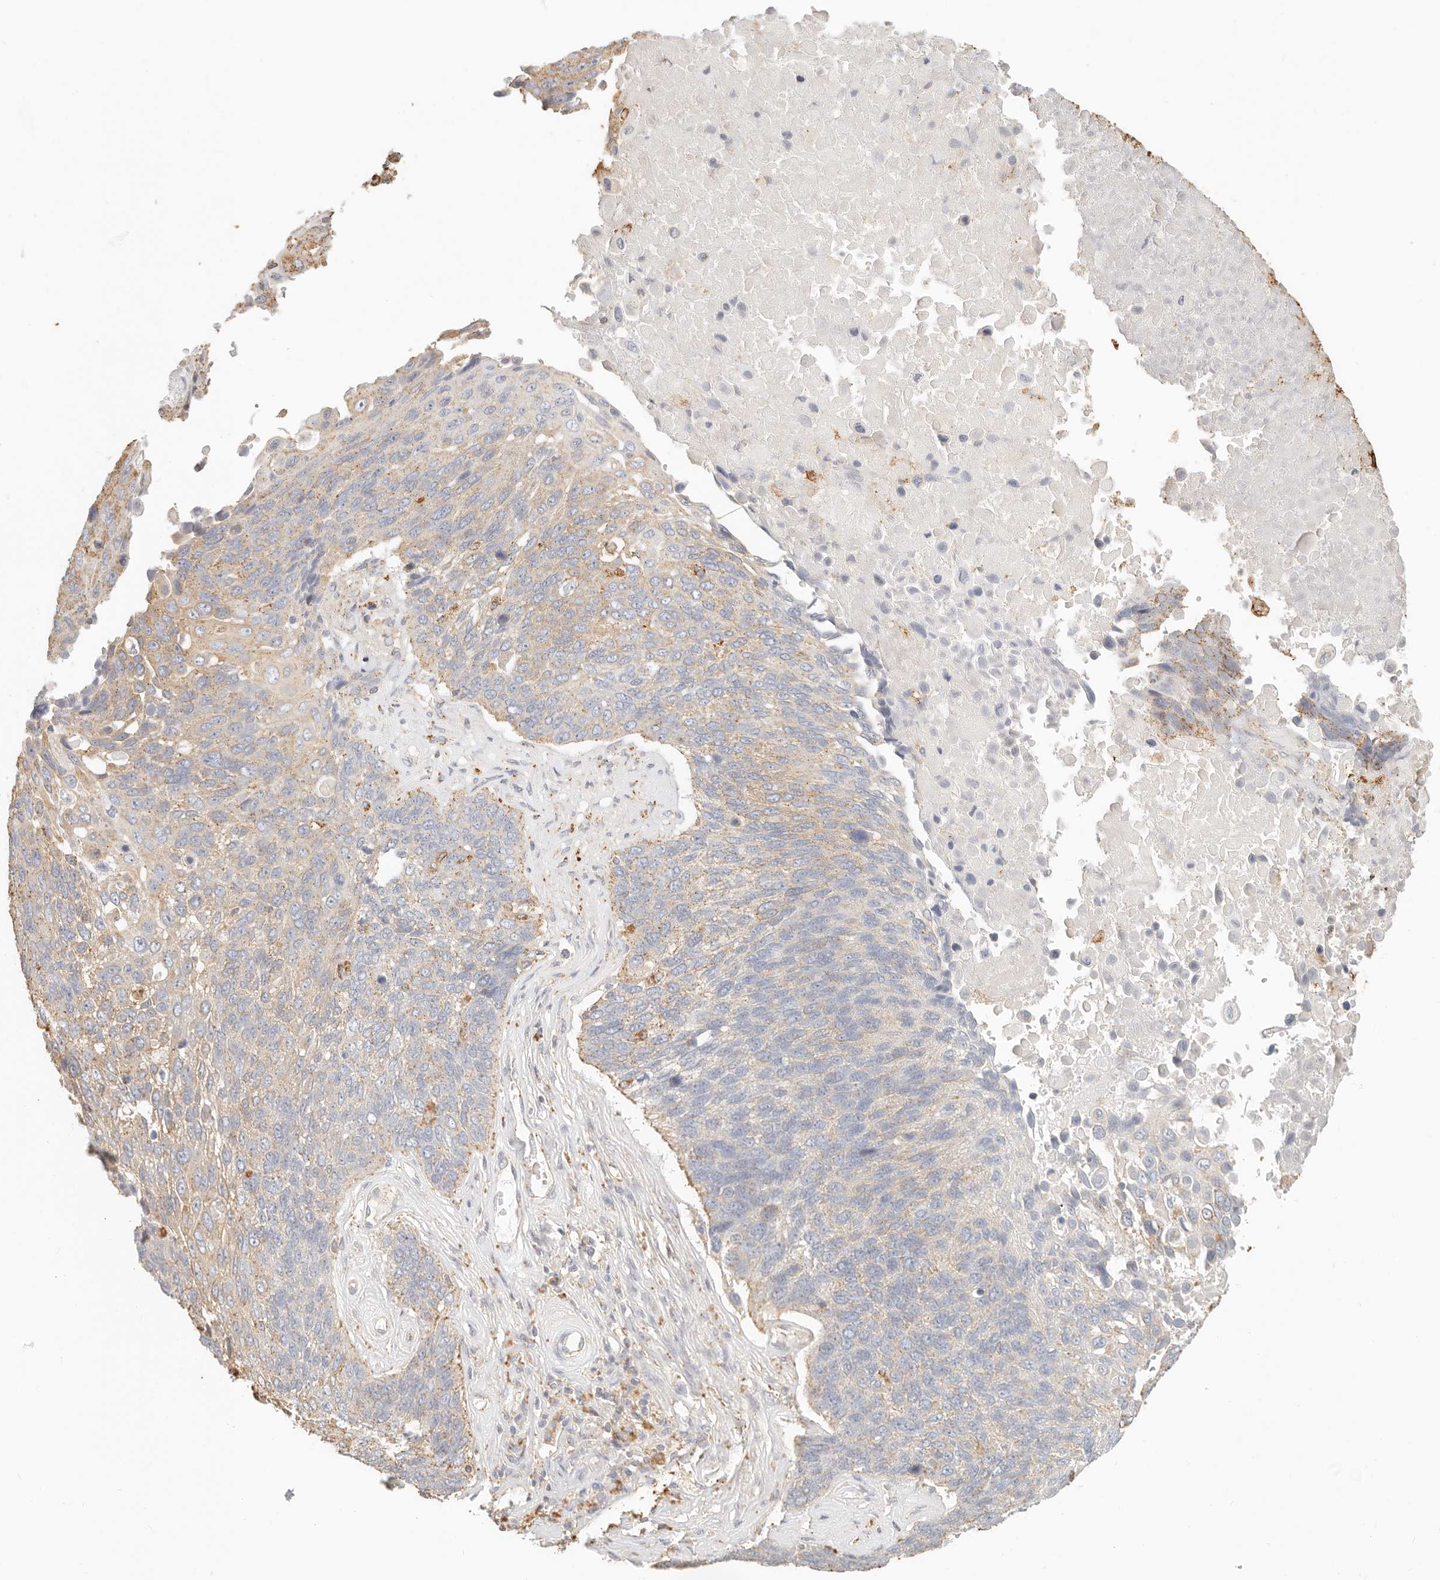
{"staining": {"intensity": "weak", "quantity": "25%-75%", "location": "cytoplasmic/membranous"}, "tissue": "lung cancer", "cell_type": "Tumor cells", "image_type": "cancer", "snomed": [{"axis": "morphology", "description": "Squamous cell carcinoma, NOS"}, {"axis": "topography", "description": "Lung"}], "caption": "Protein expression analysis of human lung squamous cell carcinoma reveals weak cytoplasmic/membranous expression in approximately 25%-75% of tumor cells. The staining is performed using DAB brown chromogen to label protein expression. The nuclei are counter-stained blue using hematoxylin.", "gene": "CNMD", "patient": {"sex": "male", "age": 66}}